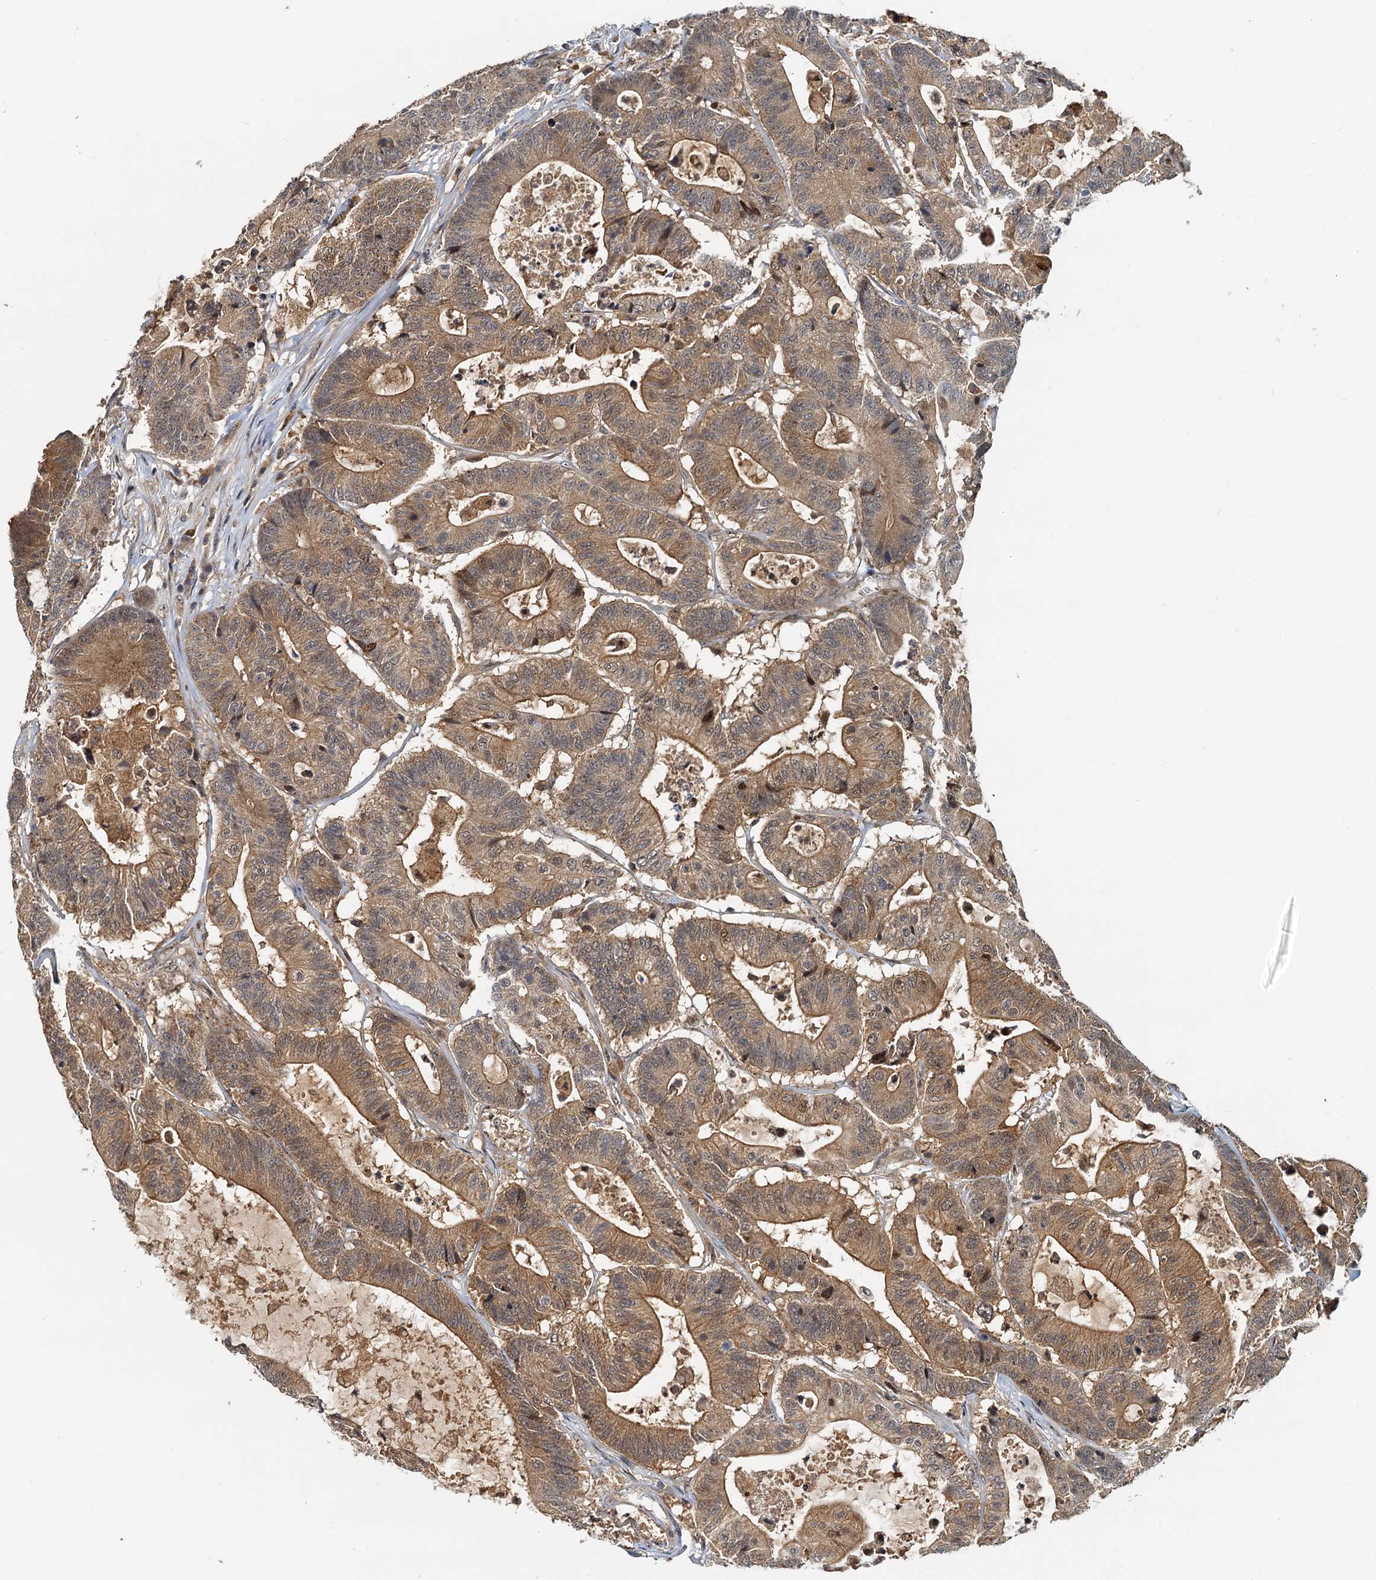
{"staining": {"intensity": "moderate", "quantity": ">75%", "location": "cytoplasmic/membranous"}, "tissue": "colorectal cancer", "cell_type": "Tumor cells", "image_type": "cancer", "snomed": [{"axis": "morphology", "description": "Adenocarcinoma, NOS"}, {"axis": "topography", "description": "Colon"}], "caption": "The image shows a brown stain indicating the presence of a protein in the cytoplasmic/membranous of tumor cells in colorectal cancer.", "gene": "TOLLIP", "patient": {"sex": "female", "age": 84}}